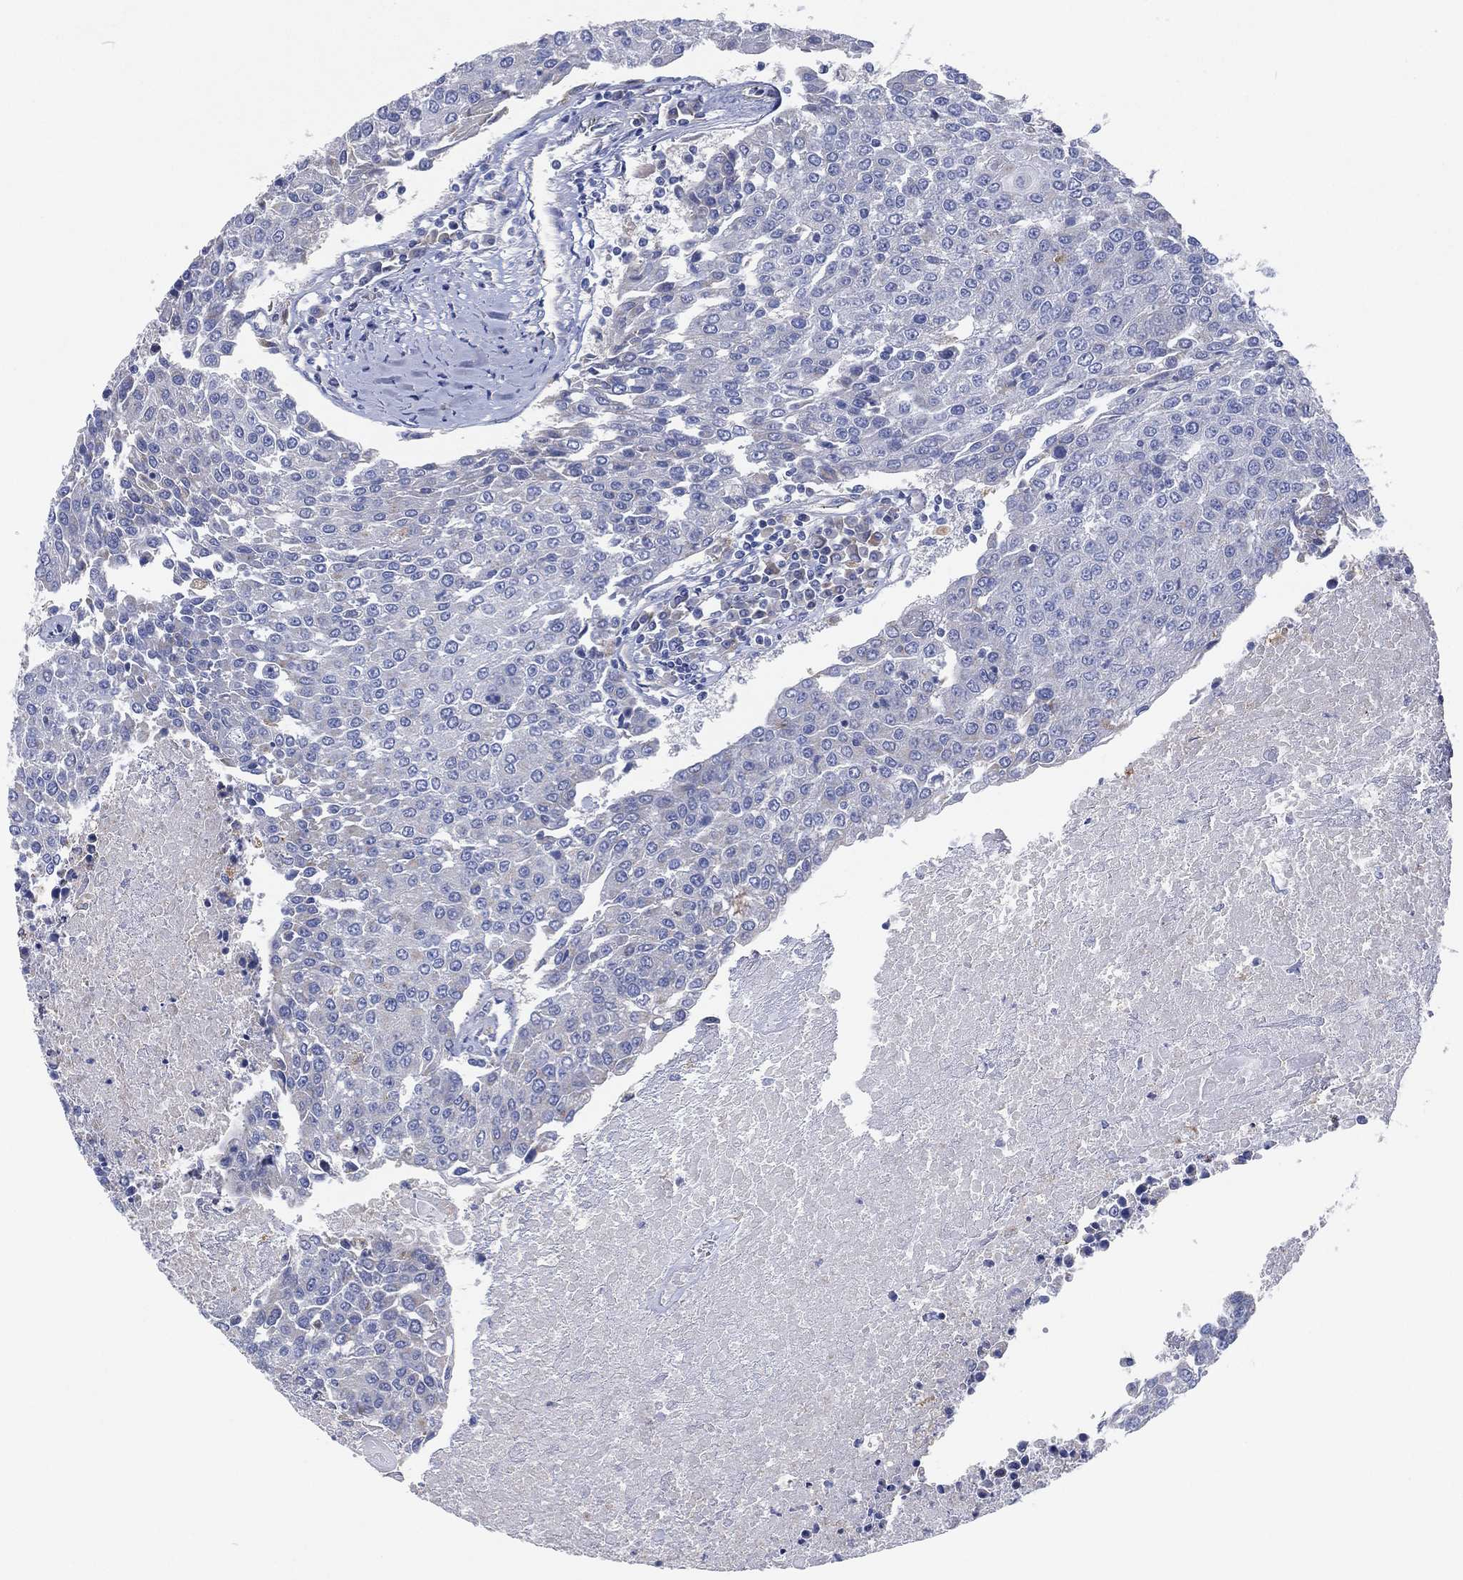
{"staining": {"intensity": "negative", "quantity": "none", "location": "none"}, "tissue": "urothelial cancer", "cell_type": "Tumor cells", "image_type": "cancer", "snomed": [{"axis": "morphology", "description": "Urothelial carcinoma, High grade"}, {"axis": "topography", "description": "Urinary bladder"}], "caption": "The image displays no staining of tumor cells in high-grade urothelial carcinoma.", "gene": "GALNS", "patient": {"sex": "female", "age": 85}}